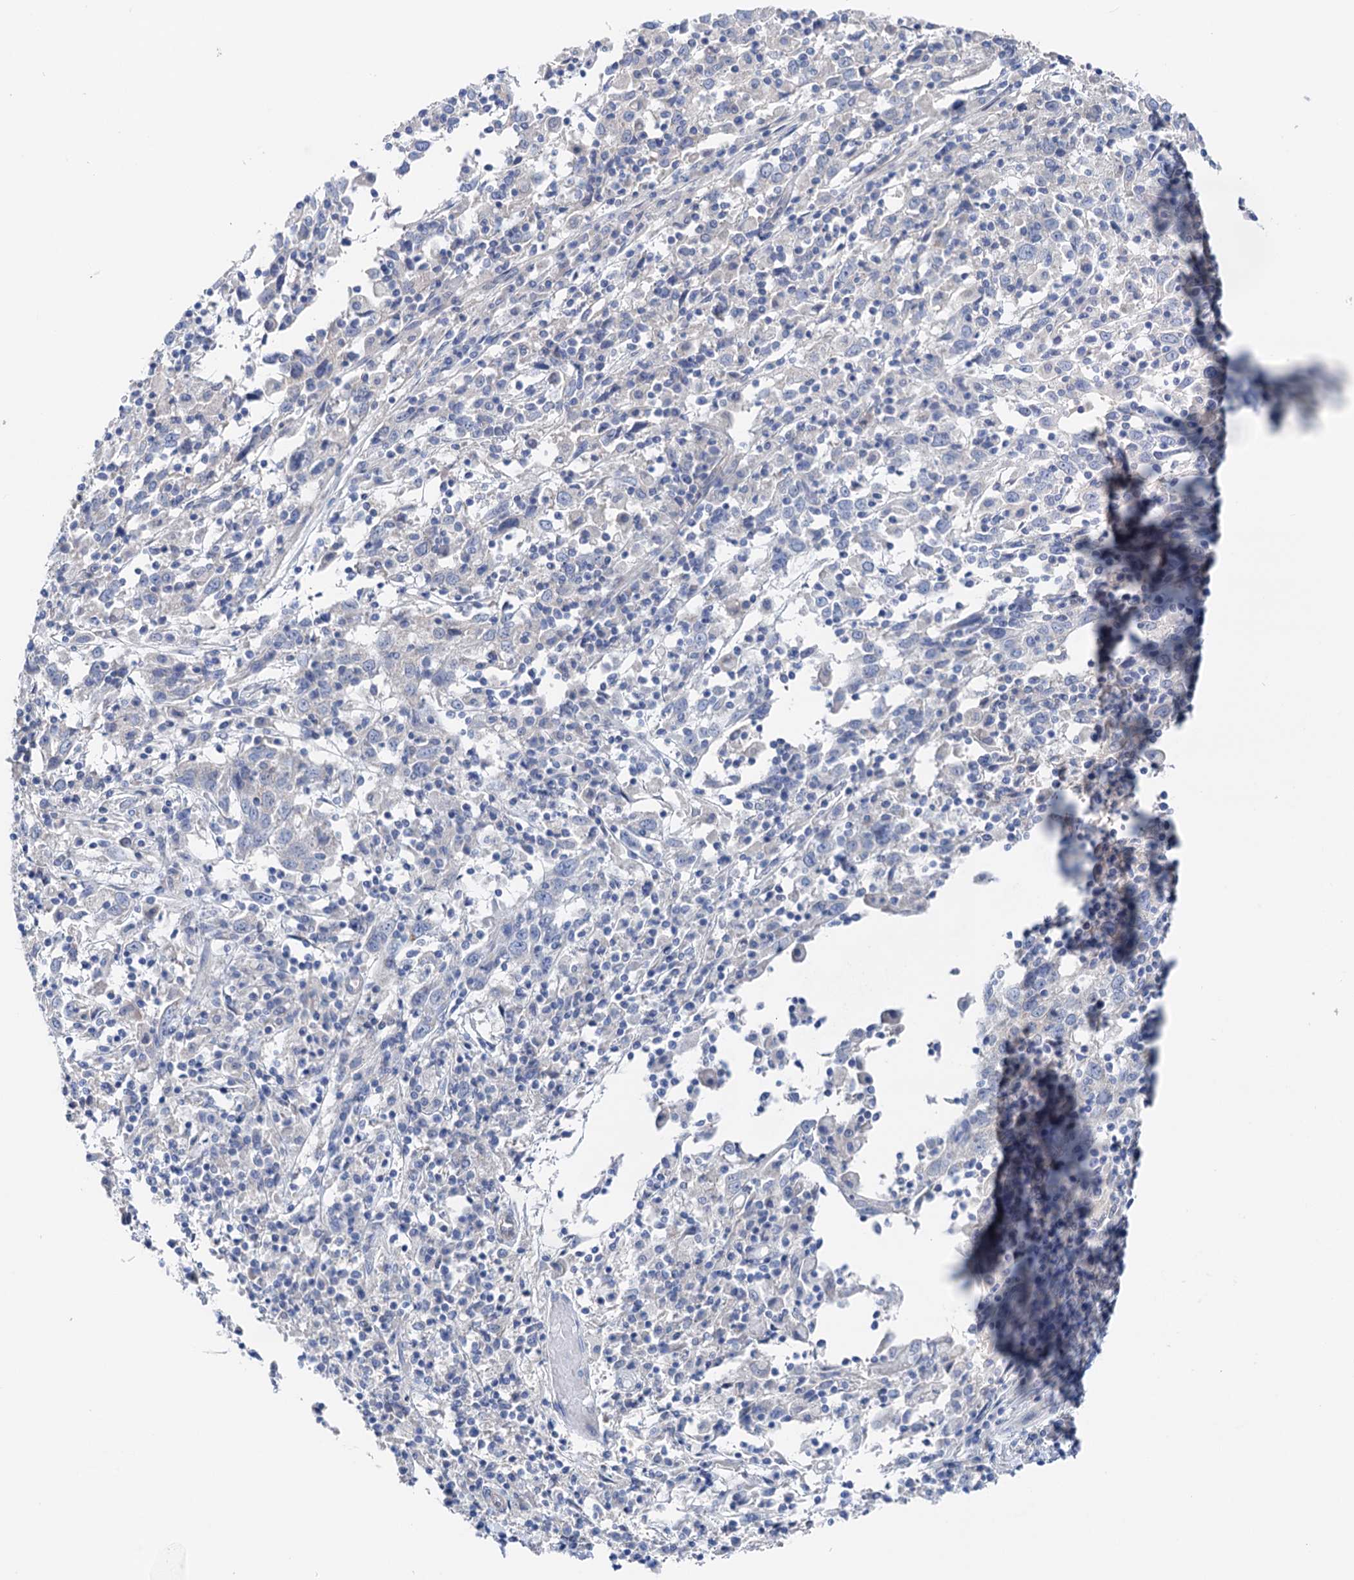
{"staining": {"intensity": "negative", "quantity": "none", "location": "none"}, "tissue": "cervical cancer", "cell_type": "Tumor cells", "image_type": "cancer", "snomed": [{"axis": "morphology", "description": "Squamous cell carcinoma, NOS"}, {"axis": "topography", "description": "Cervix"}], "caption": "This is an immunohistochemistry (IHC) histopathology image of cervical squamous cell carcinoma. There is no expression in tumor cells.", "gene": "SHROOM1", "patient": {"sex": "female", "age": 46}}